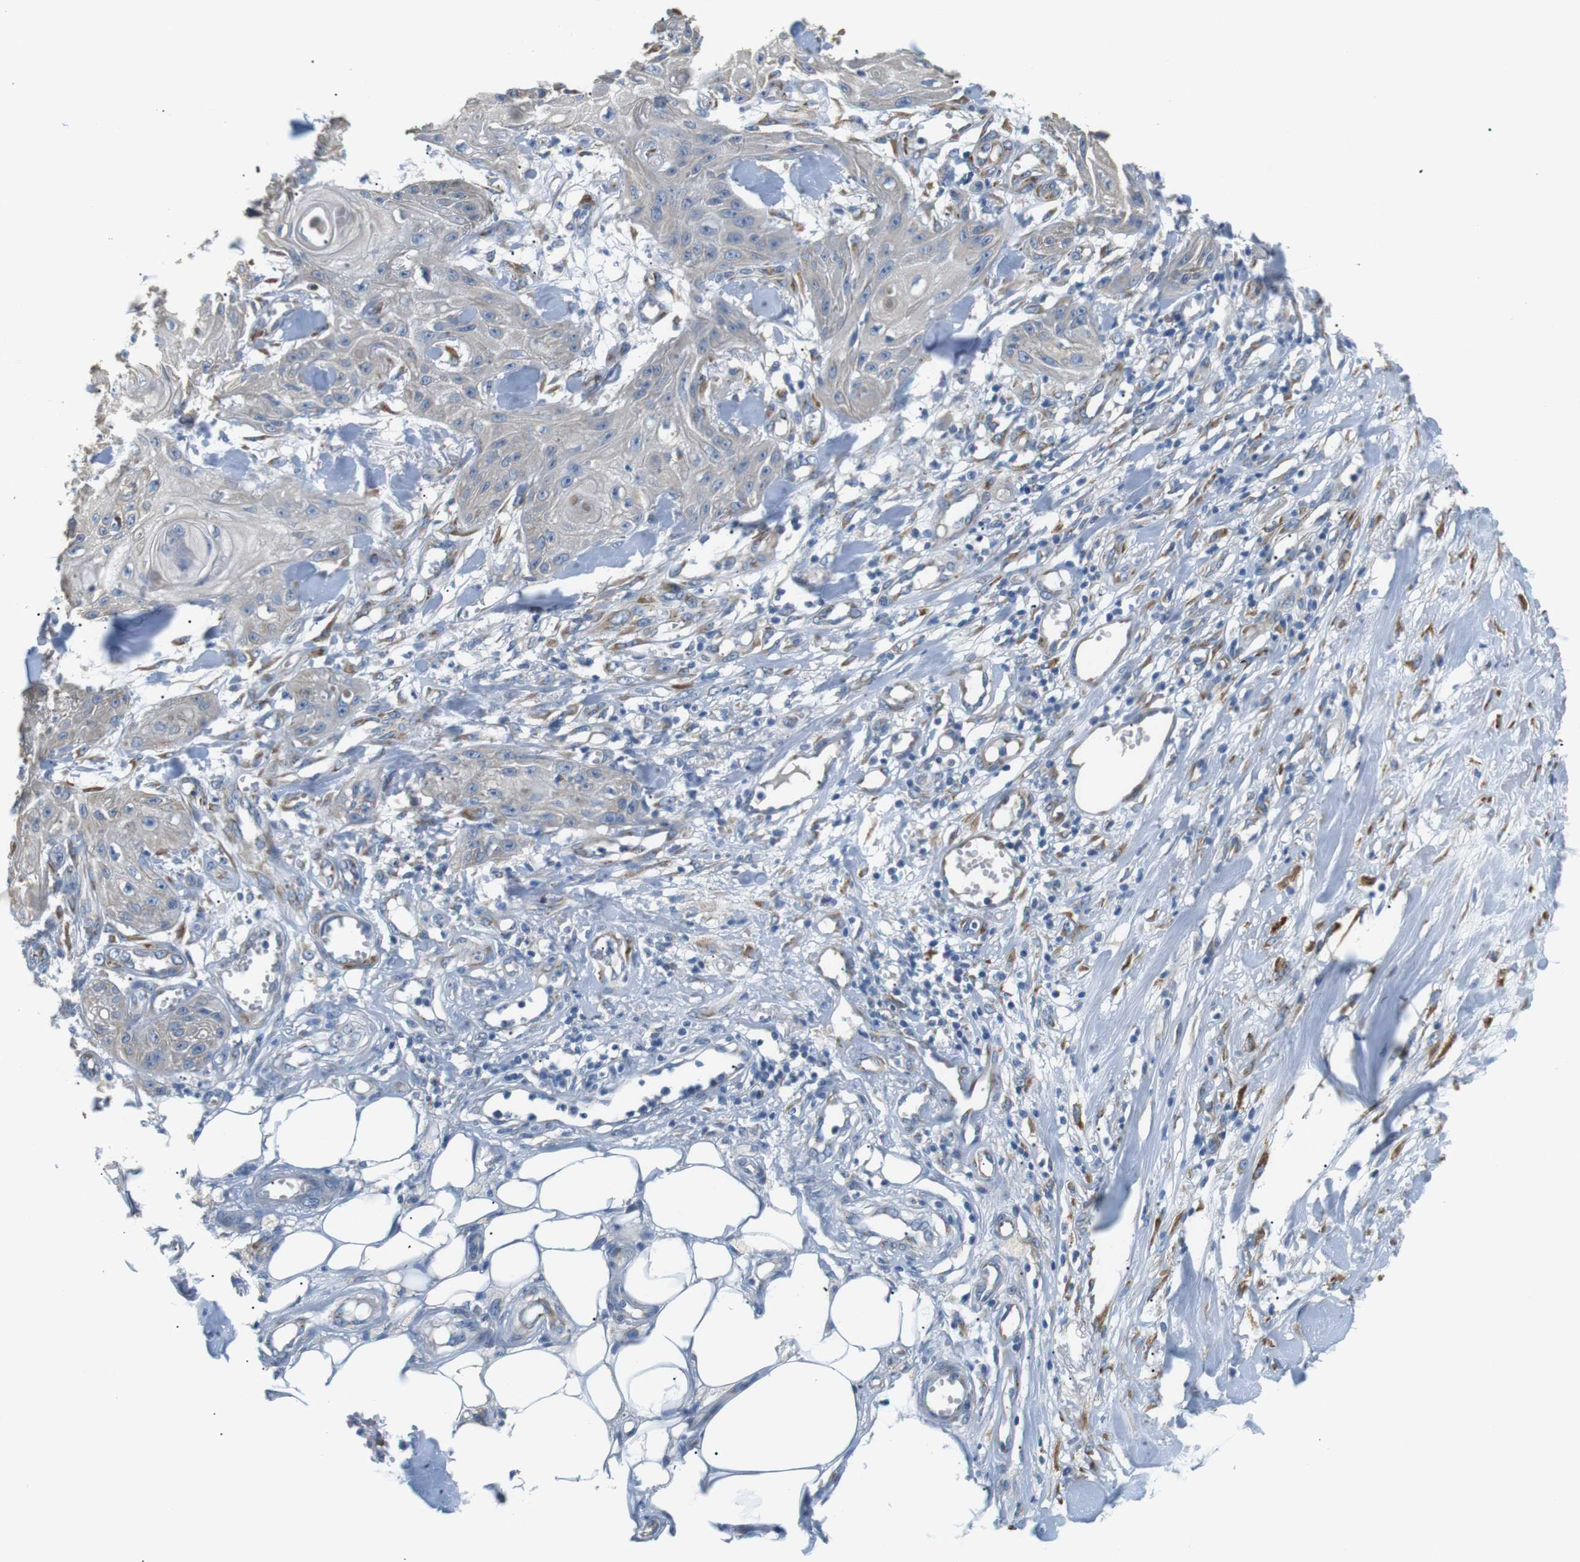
{"staining": {"intensity": "negative", "quantity": "none", "location": "none"}, "tissue": "skin cancer", "cell_type": "Tumor cells", "image_type": "cancer", "snomed": [{"axis": "morphology", "description": "Squamous cell carcinoma, NOS"}, {"axis": "topography", "description": "Skin"}], "caption": "The IHC photomicrograph has no significant positivity in tumor cells of squamous cell carcinoma (skin) tissue.", "gene": "UNC5CL", "patient": {"sex": "male", "age": 74}}